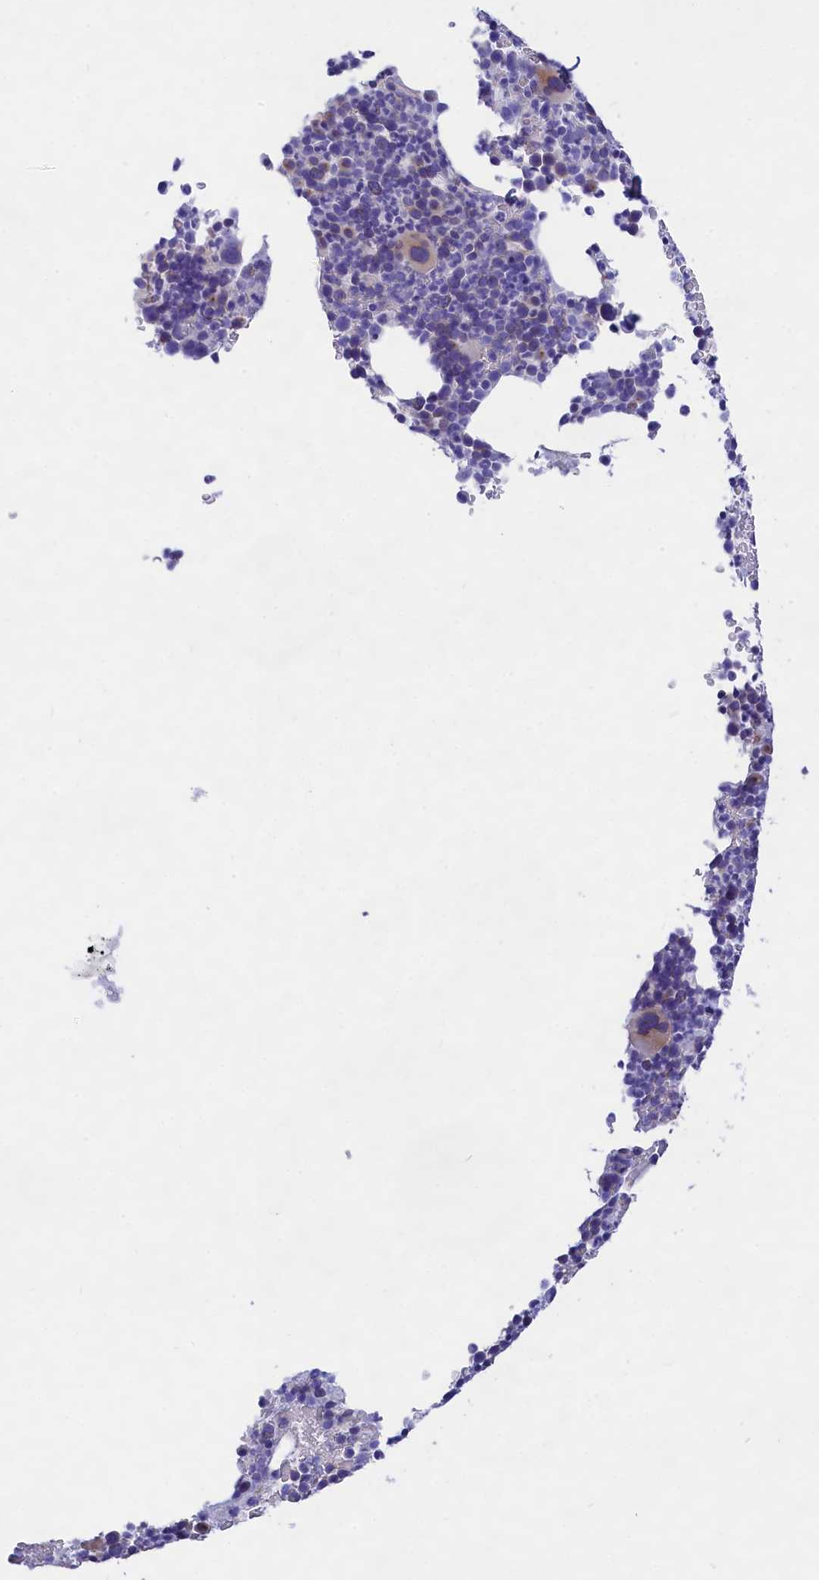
{"staining": {"intensity": "negative", "quantity": "none", "location": "none"}, "tissue": "bone marrow", "cell_type": "Hematopoietic cells", "image_type": "normal", "snomed": [{"axis": "morphology", "description": "Normal tissue, NOS"}, {"axis": "topography", "description": "Bone marrow"}], "caption": "Photomicrograph shows no significant protein positivity in hematopoietic cells of benign bone marrow.", "gene": "PPP1R13L", "patient": {"sex": "female", "age": 82}}